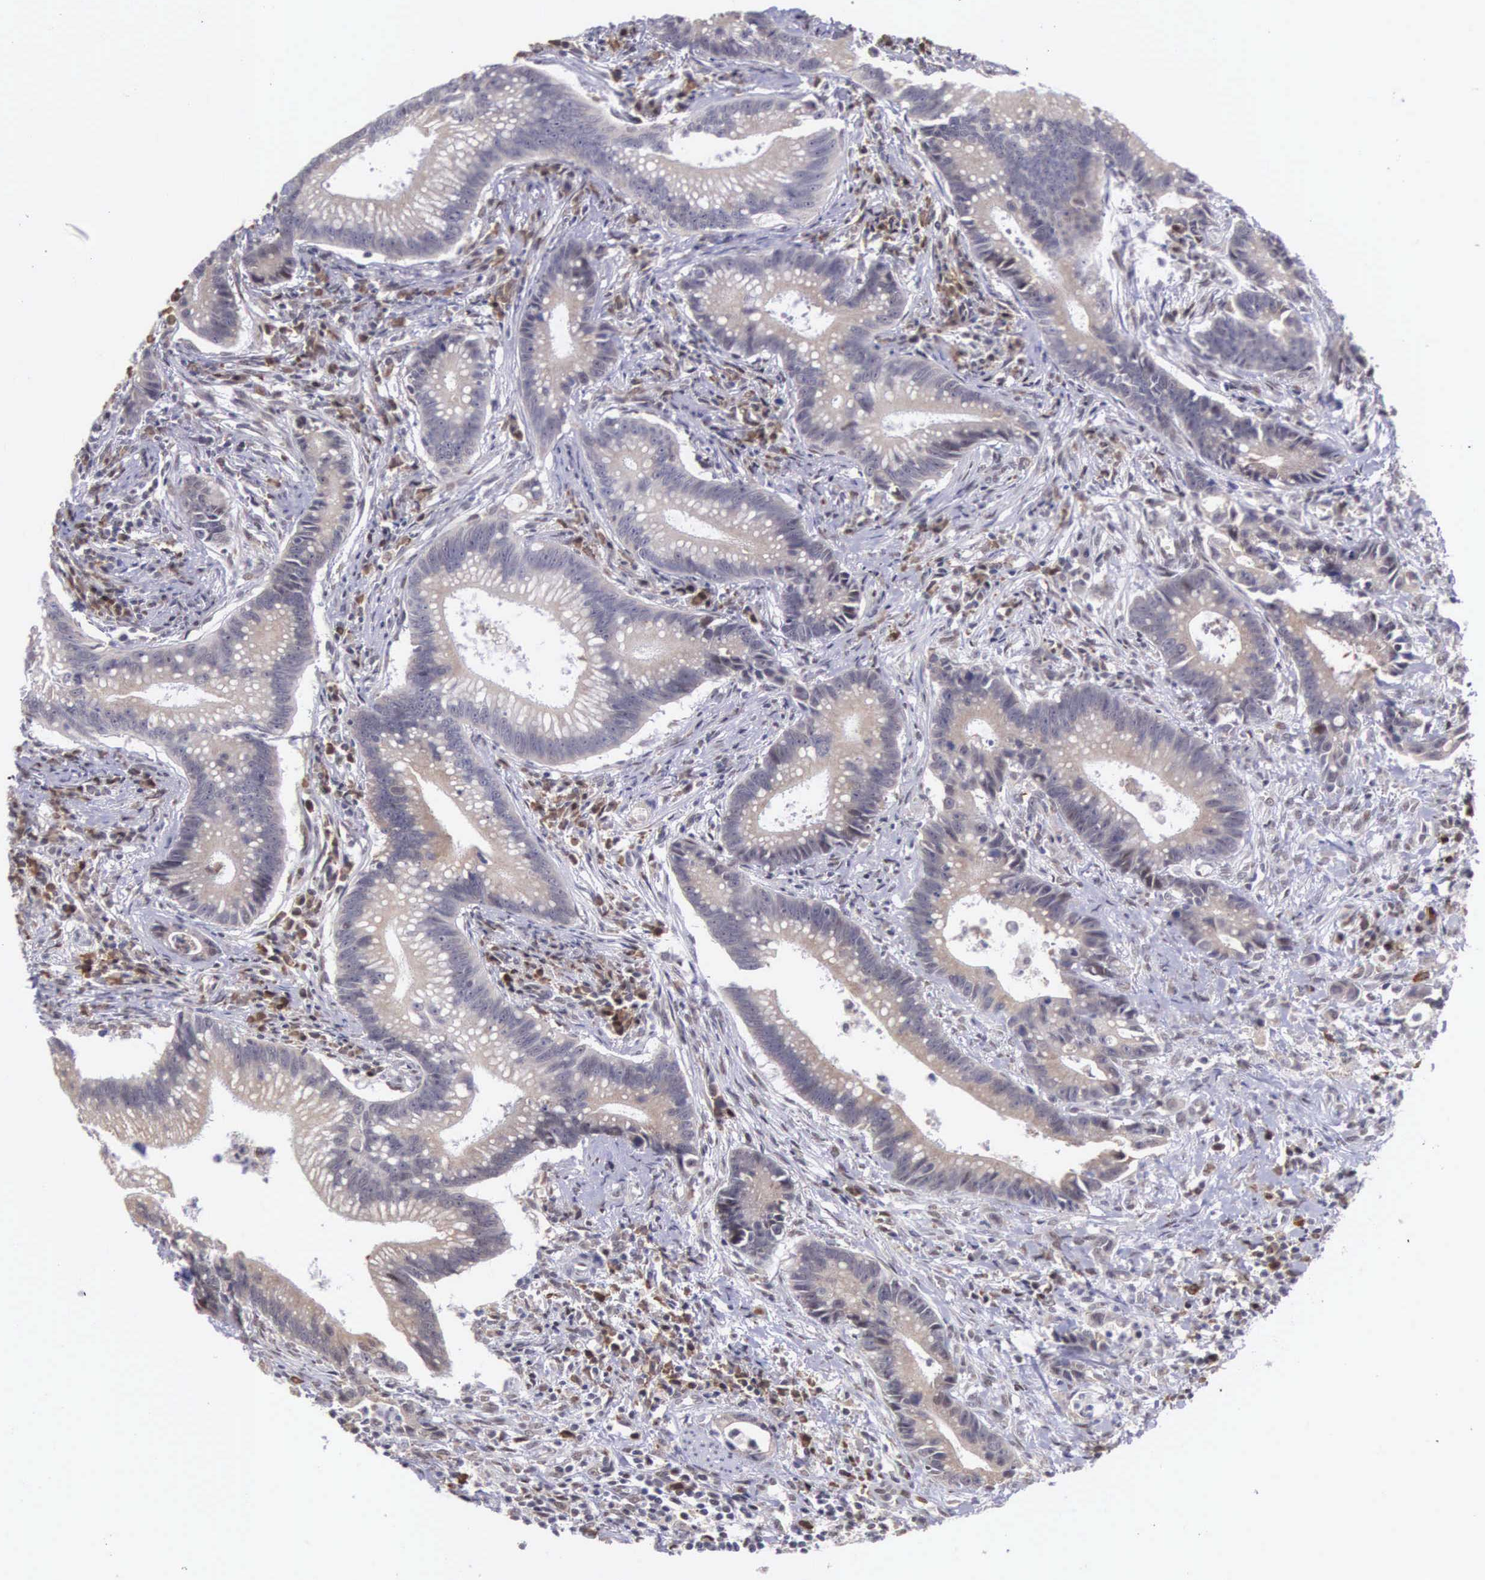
{"staining": {"intensity": "weak", "quantity": ">75%", "location": "cytoplasmic/membranous"}, "tissue": "colorectal cancer", "cell_type": "Tumor cells", "image_type": "cancer", "snomed": [{"axis": "morphology", "description": "Adenocarcinoma, NOS"}, {"axis": "topography", "description": "Rectum"}], "caption": "Protein expression analysis of human colorectal cancer reveals weak cytoplasmic/membranous expression in about >75% of tumor cells. (DAB = brown stain, brightfield microscopy at high magnification).", "gene": "SLC25A21", "patient": {"sex": "female", "age": 81}}